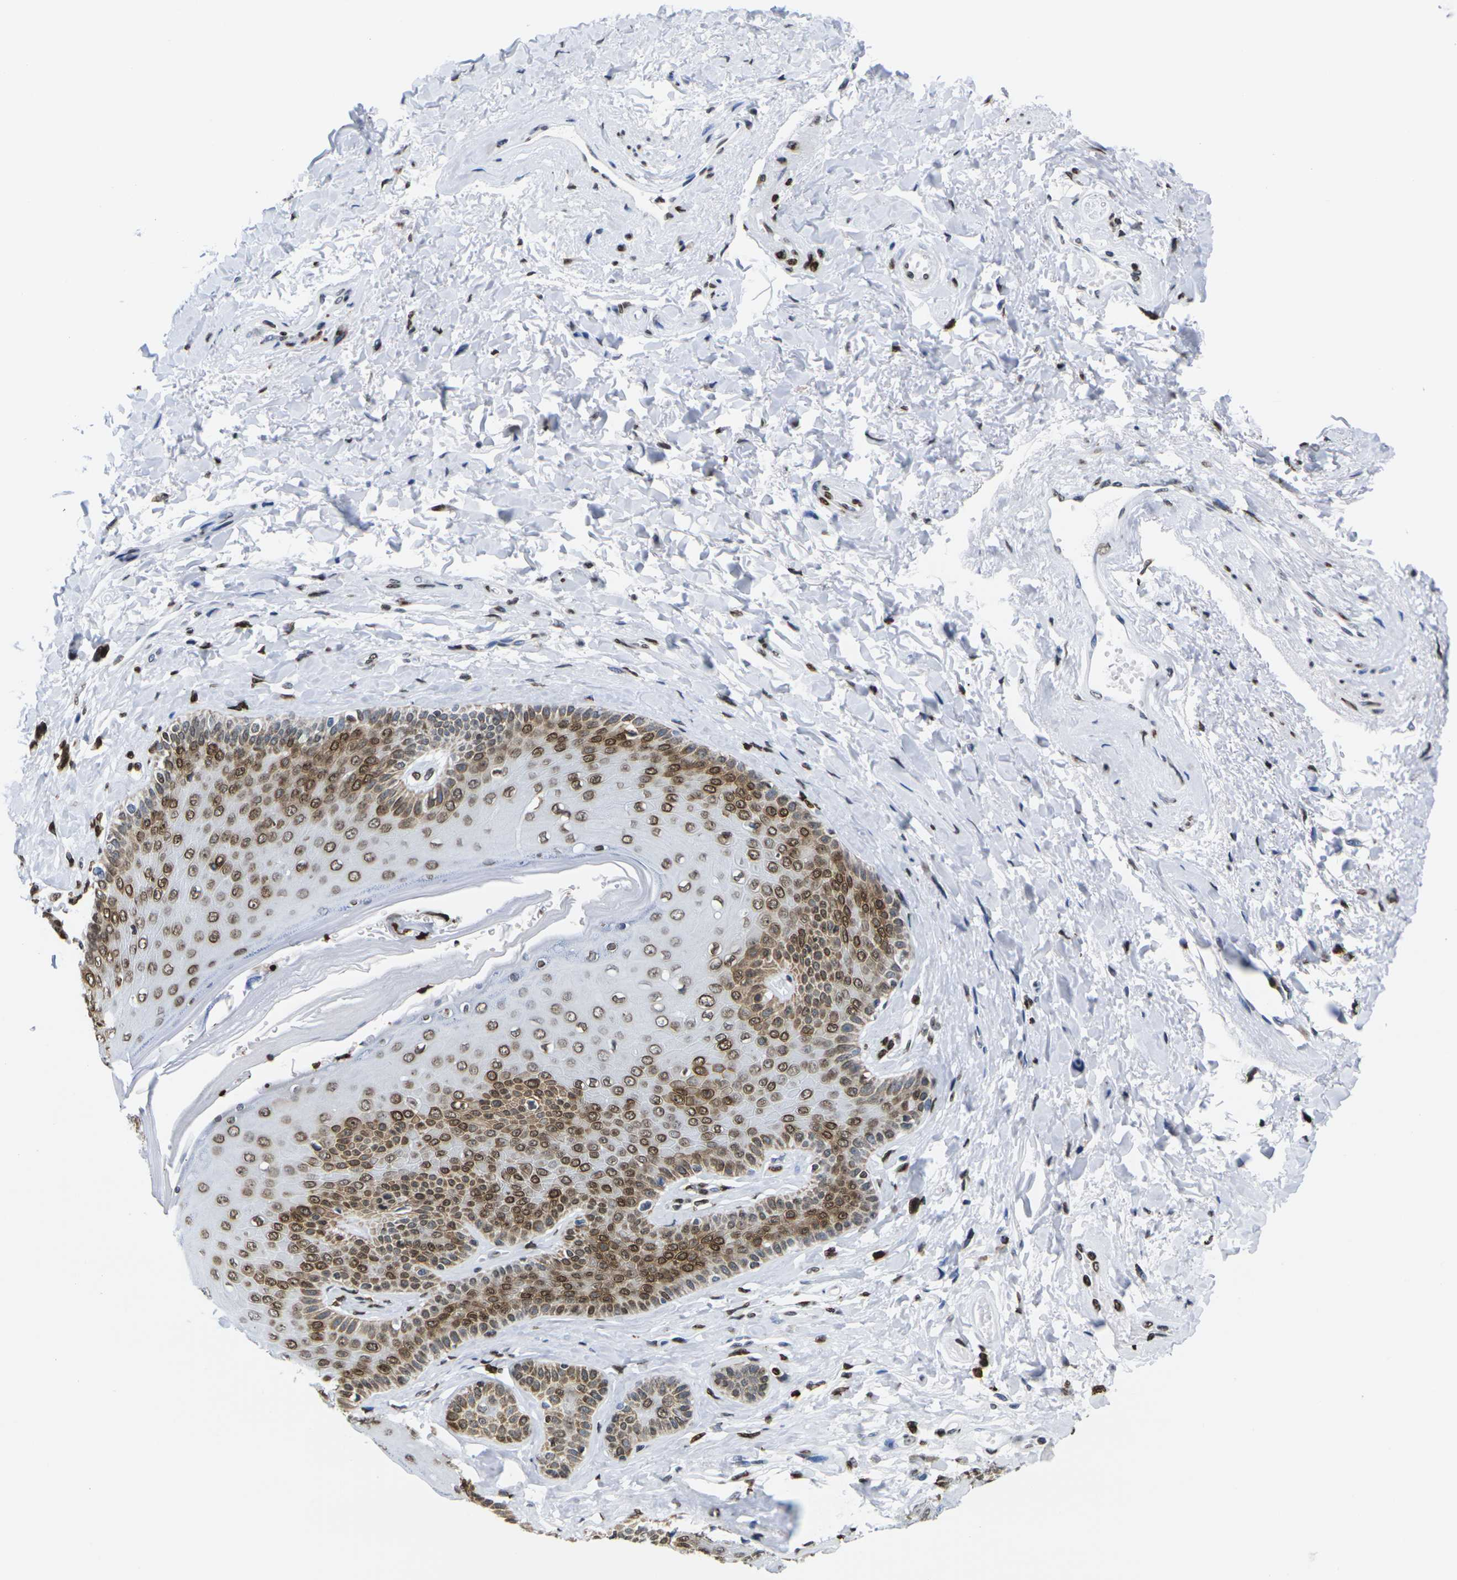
{"staining": {"intensity": "moderate", "quantity": ">75%", "location": "cytoplasmic/membranous,nuclear"}, "tissue": "skin", "cell_type": "Epidermal cells", "image_type": "normal", "snomed": [{"axis": "morphology", "description": "Normal tissue, NOS"}, {"axis": "topography", "description": "Anal"}], "caption": "DAB (3,3'-diaminobenzidine) immunohistochemical staining of normal skin reveals moderate cytoplasmic/membranous,nuclear protein positivity in approximately >75% of epidermal cells.", "gene": "H2AC21", "patient": {"sex": "male", "age": 69}}